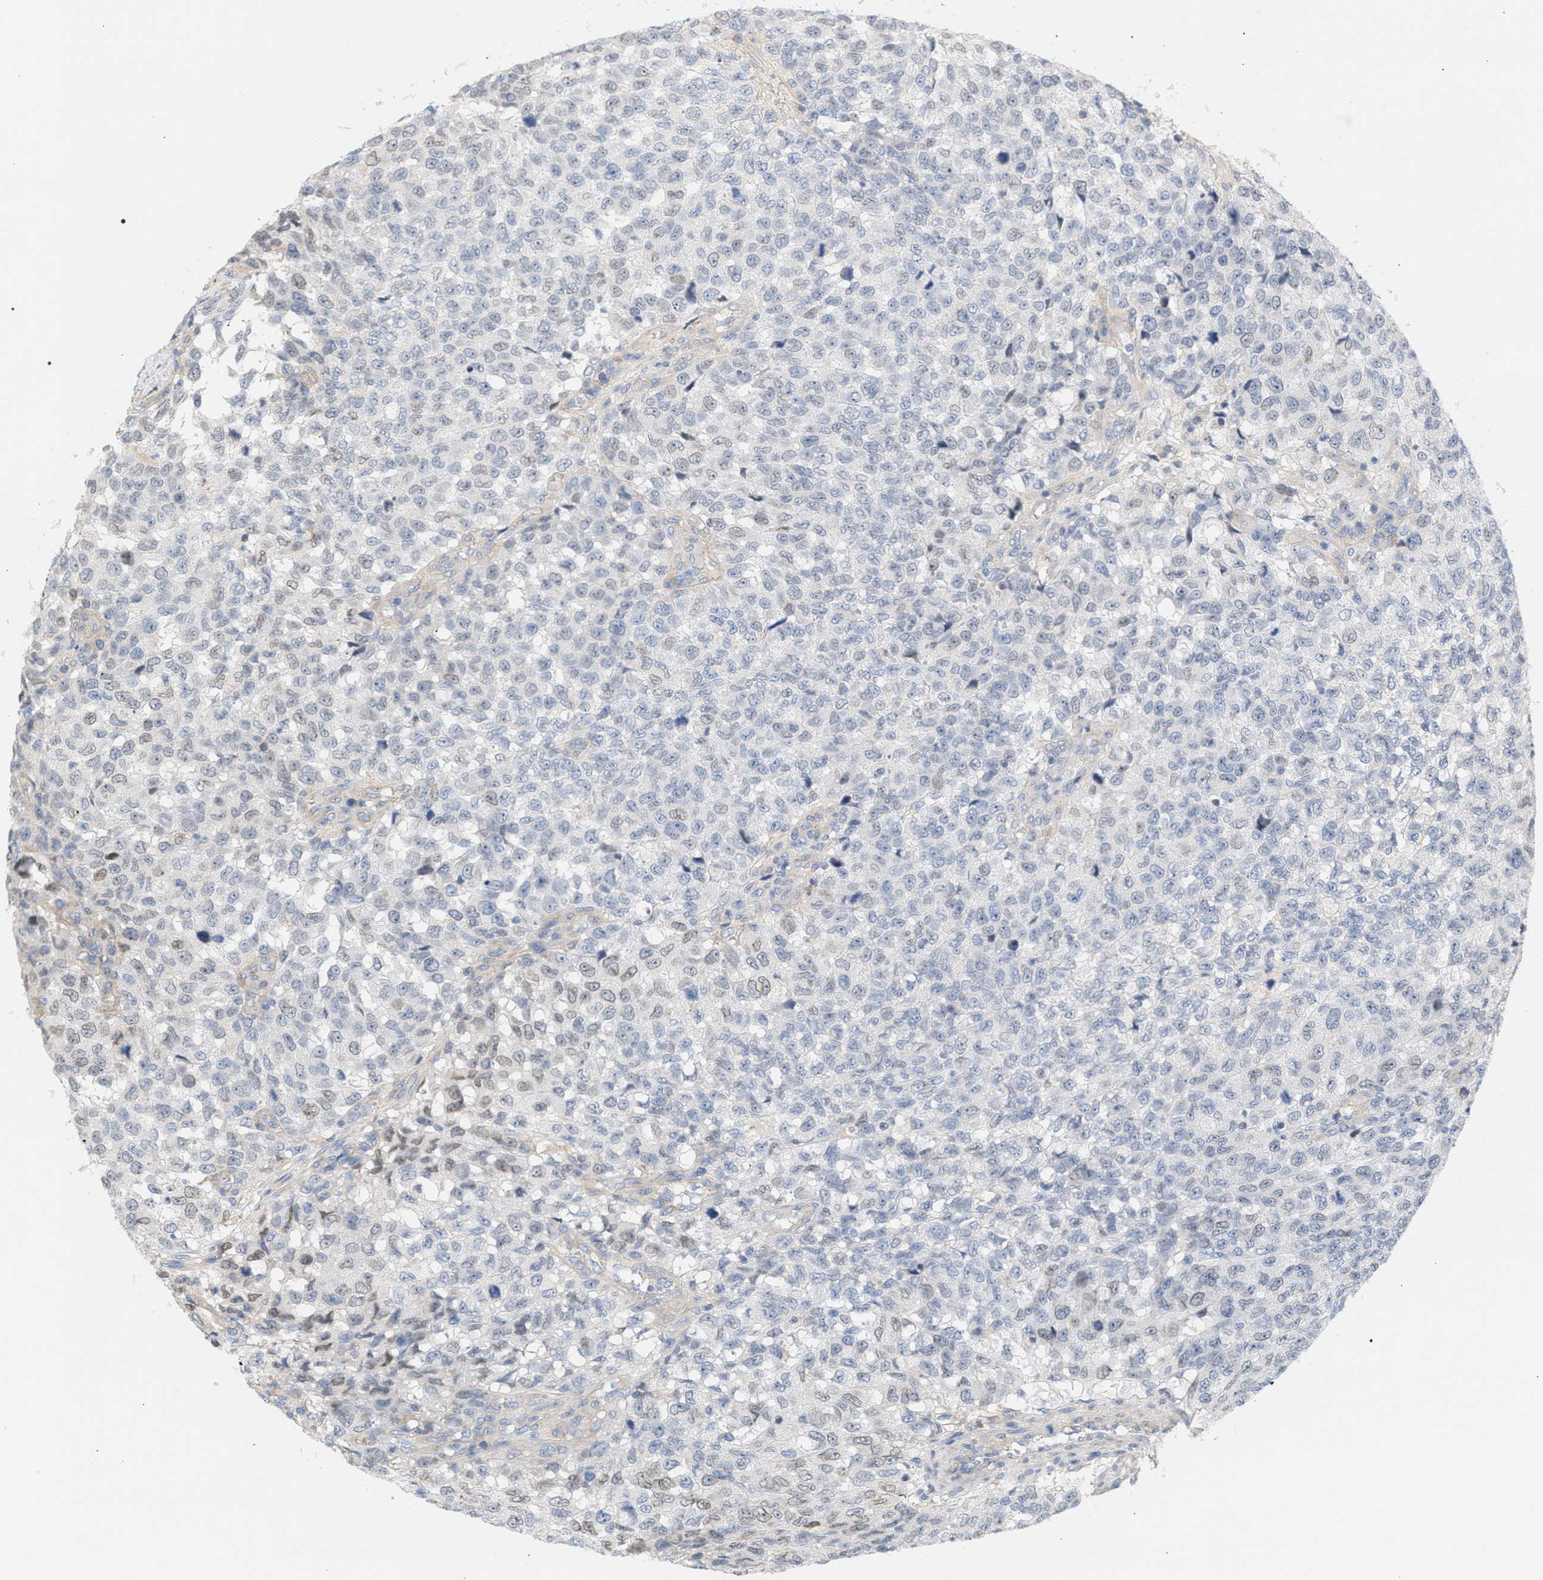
{"staining": {"intensity": "negative", "quantity": "none", "location": "none"}, "tissue": "testis cancer", "cell_type": "Tumor cells", "image_type": "cancer", "snomed": [{"axis": "morphology", "description": "Seminoma, NOS"}, {"axis": "topography", "description": "Testis"}], "caption": "The image exhibits no significant expression in tumor cells of testis seminoma.", "gene": "LRCH1", "patient": {"sex": "male", "age": 59}}